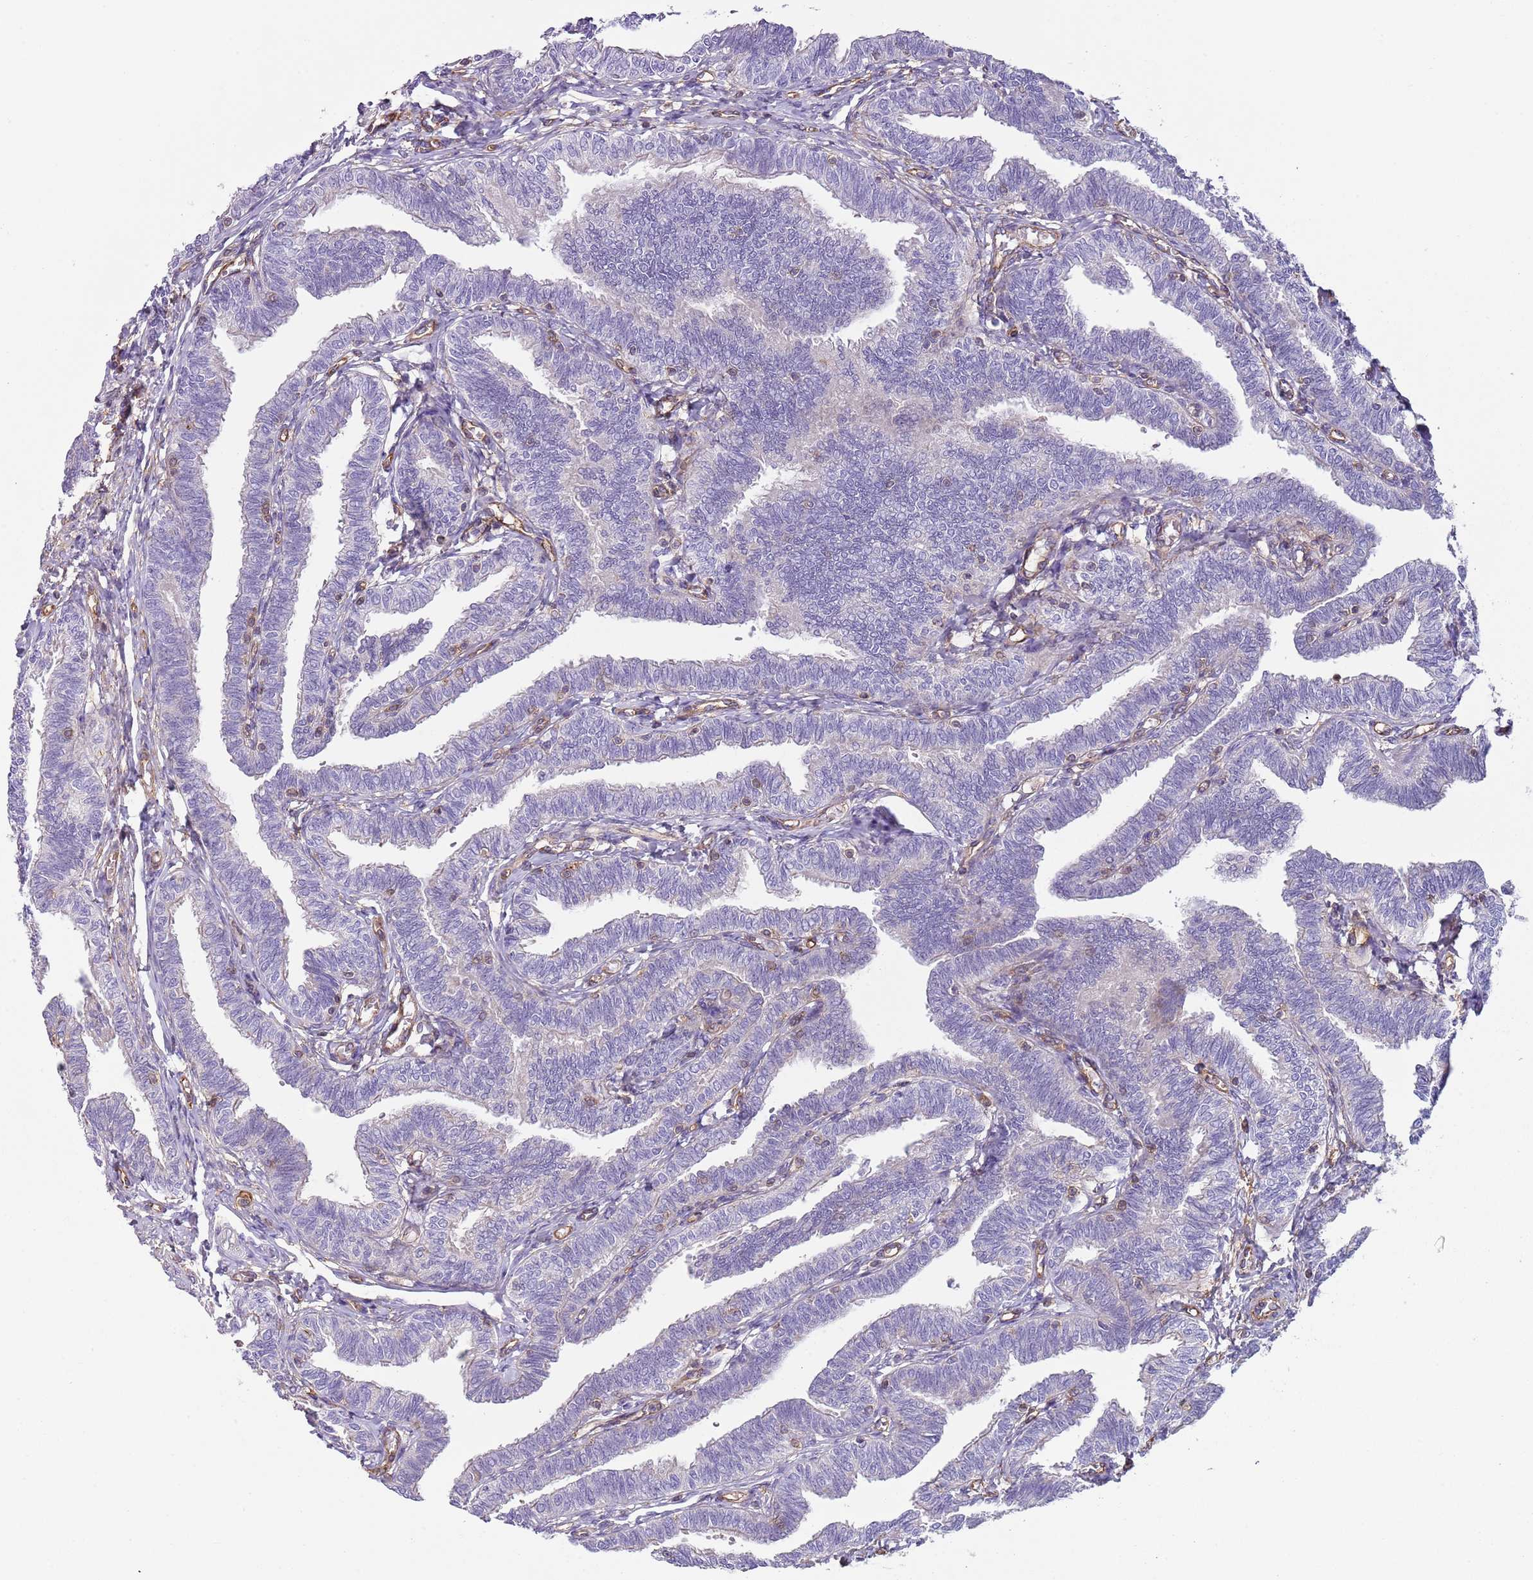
{"staining": {"intensity": "negative", "quantity": "none", "location": "none"}, "tissue": "fallopian tube", "cell_type": "Glandular cells", "image_type": "normal", "snomed": [{"axis": "morphology", "description": "Normal tissue, NOS"}, {"axis": "topography", "description": "Fallopian tube"}, {"axis": "topography", "description": "Ovary"}], "caption": "Immunohistochemical staining of benign fallopian tube demonstrates no significant expression in glandular cells. Nuclei are stained in blue.", "gene": "GNAI1", "patient": {"sex": "female", "age": 23}}